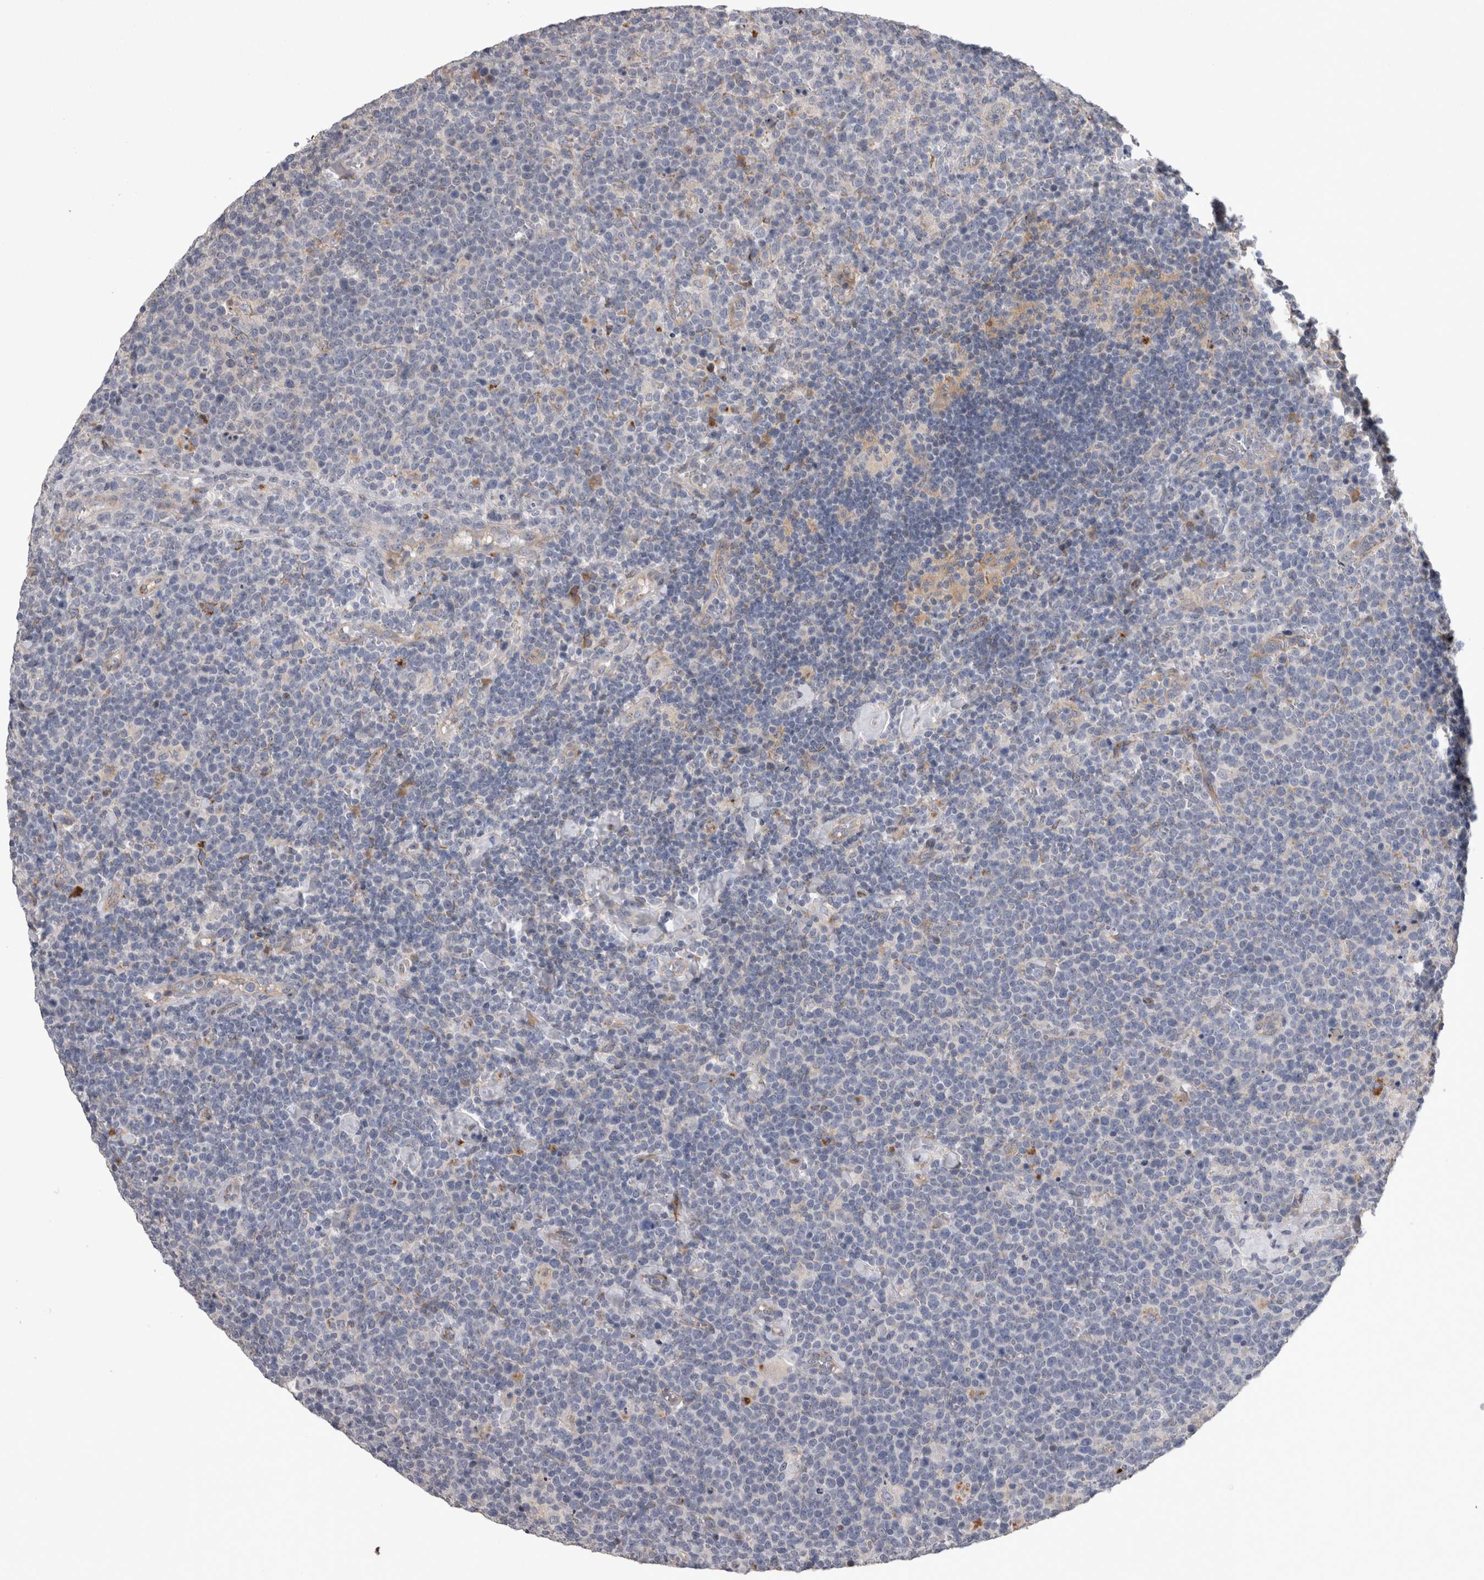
{"staining": {"intensity": "negative", "quantity": "none", "location": "none"}, "tissue": "lymphoma", "cell_type": "Tumor cells", "image_type": "cancer", "snomed": [{"axis": "morphology", "description": "Malignant lymphoma, non-Hodgkin's type, High grade"}, {"axis": "topography", "description": "Lymph node"}], "caption": "High power microscopy photomicrograph of an IHC image of lymphoma, revealing no significant expression in tumor cells.", "gene": "STC1", "patient": {"sex": "male", "age": 61}}